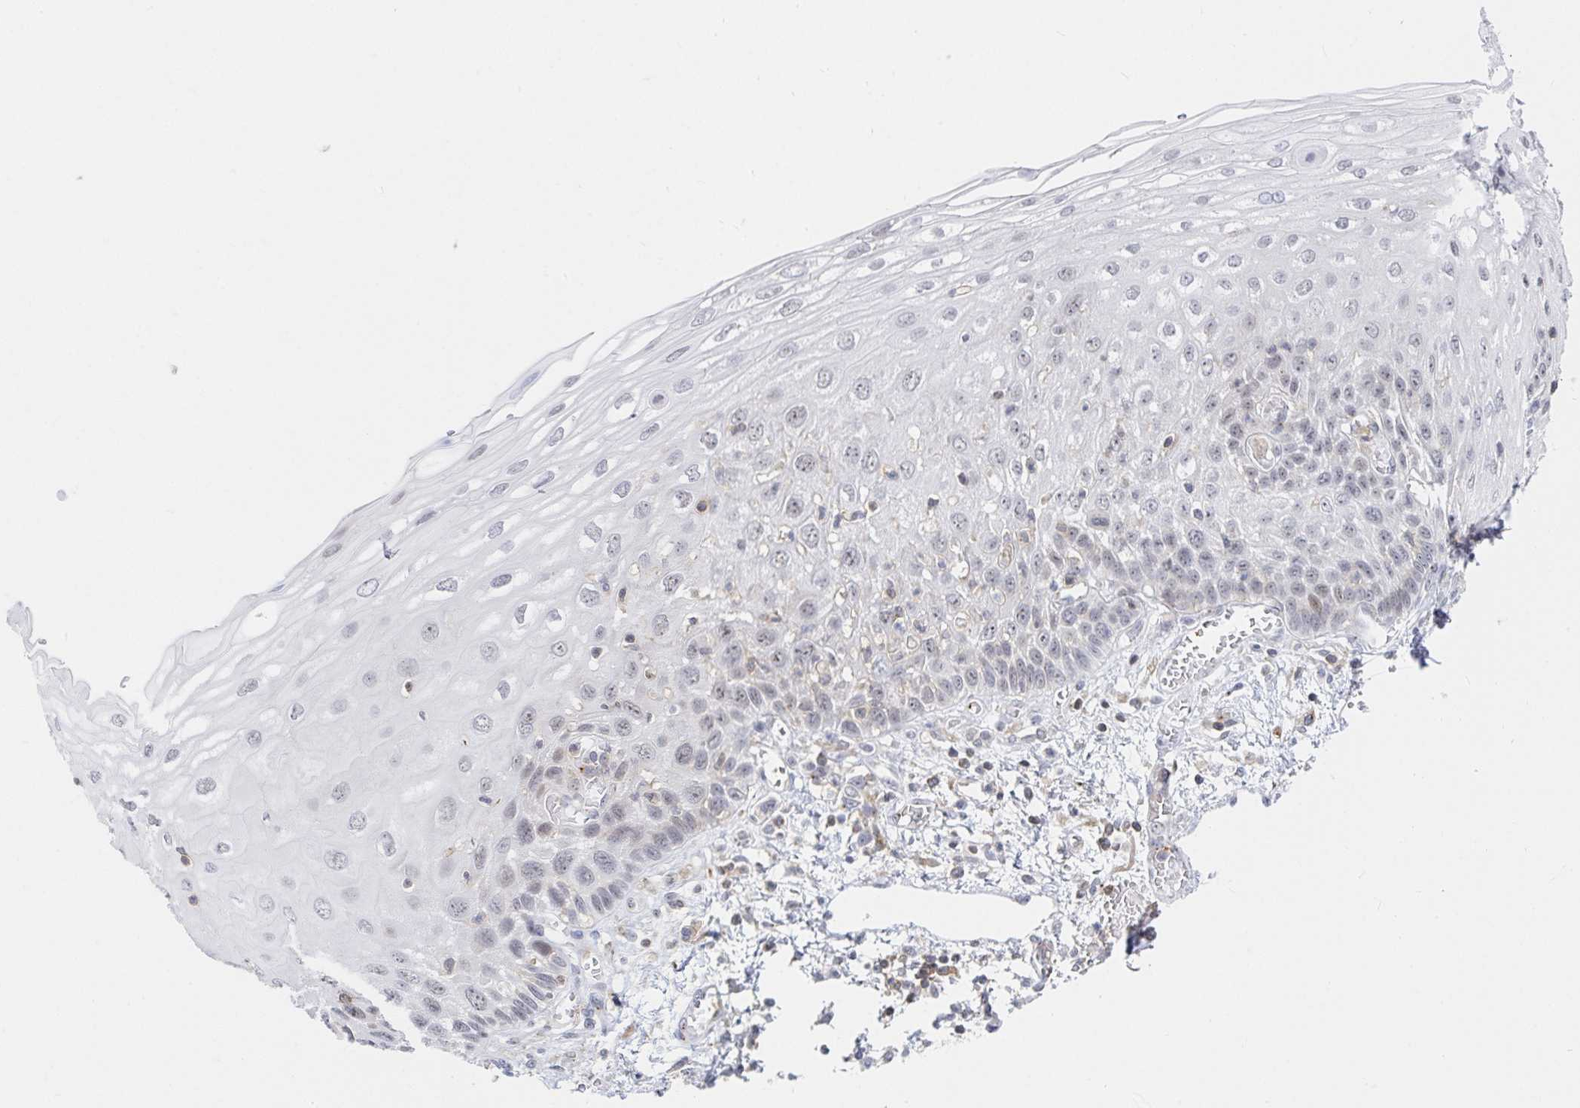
{"staining": {"intensity": "weak", "quantity": "25%-75%", "location": "nuclear"}, "tissue": "esophagus", "cell_type": "Squamous epithelial cells", "image_type": "normal", "snomed": [{"axis": "morphology", "description": "Normal tissue, NOS"}, {"axis": "morphology", "description": "Adenocarcinoma, NOS"}, {"axis": "topography", "description": "Esophagus"}], "caption": "A low amount of weak nuclear expression is seen in about 25%-75% of squamous epithelial cells in normal esophagus.", "gene": "CHD2", "patient": {"sex": "male", "age": 81}}